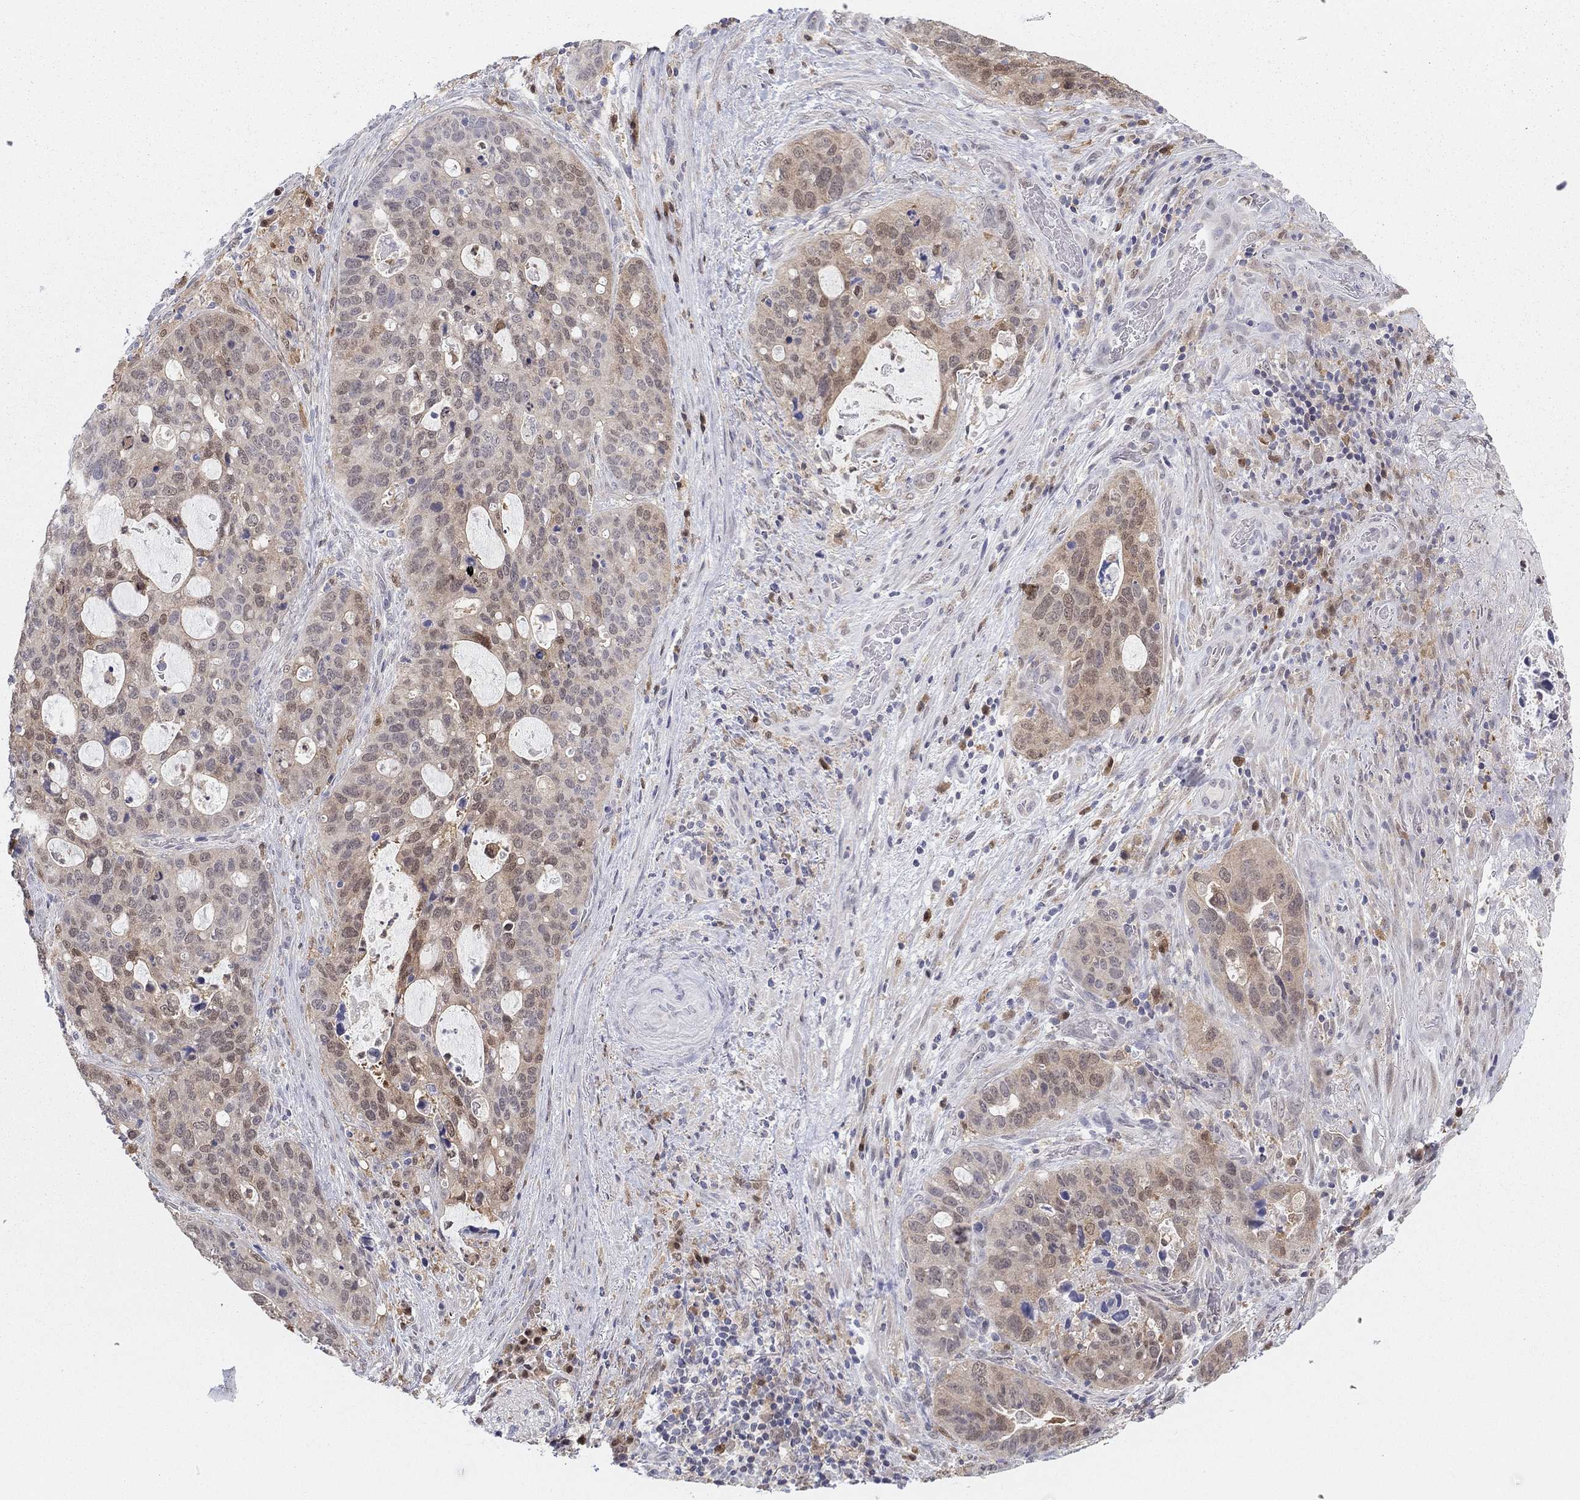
{"staining": {"intensity": "weak", "quantity": "25%-75%", "location": "cytoplasmic/membranous"}, "tissue": "stomach cancer", "cell_type": "Tumor cells", "image_type": "cancer", "snomed": [{"axis": "morphology", "description": "Adenocarcinoma, NOS"}, {"axis": "topography", "description": "Stomach"}], "caption": "The histopathology image reveals immunohistochemical staining of stomach cancer. There is weak cytoplasmic/membranous staining is appreciated in about 25%-75% of tumor cells.", "gene": "PDXK", "patient": {"sex": "male", "age": 54}}